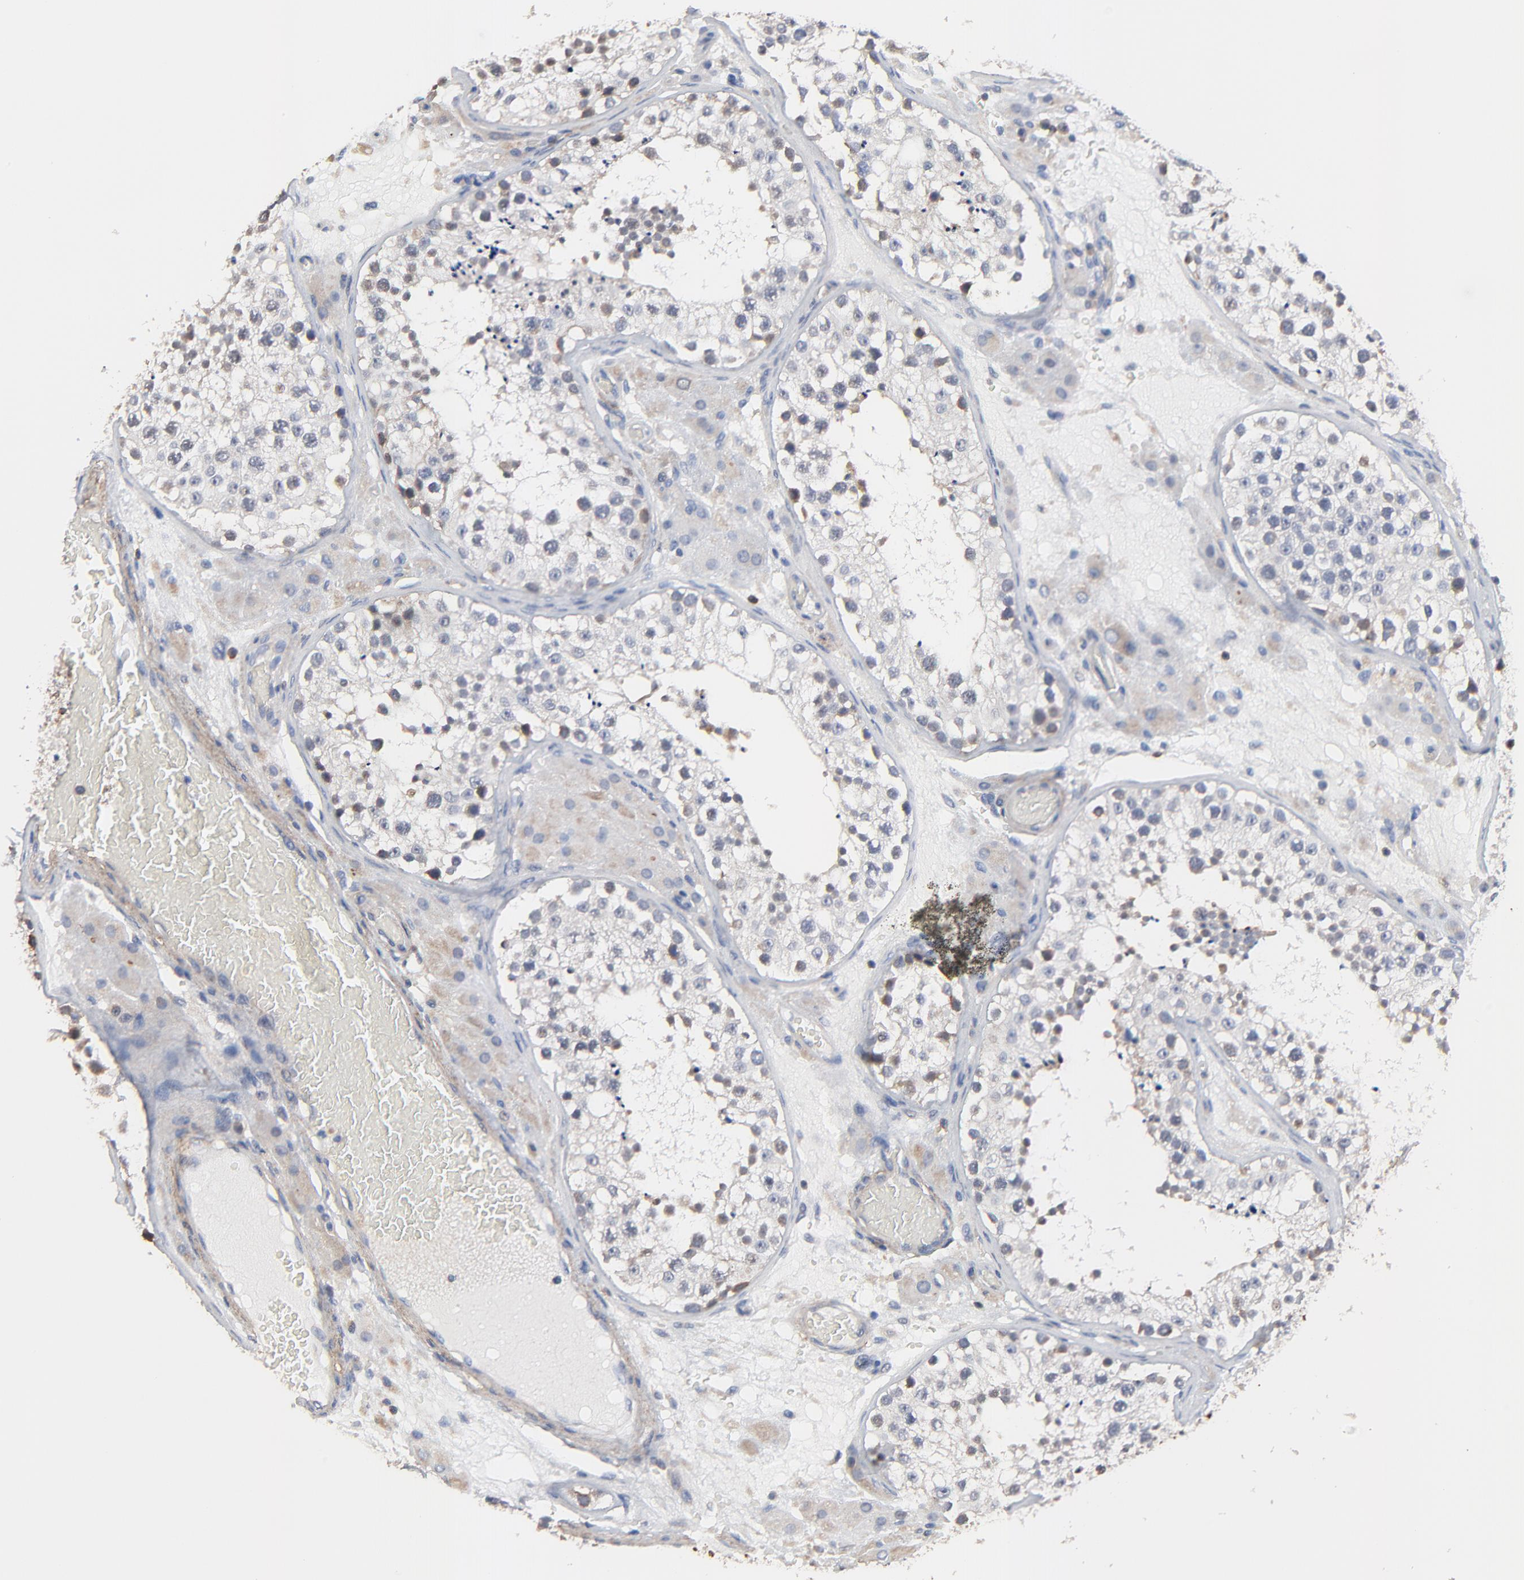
{"staining": {"intensity": "weak", "quantity": "<25%", "location": "cytoplasmic/membranous"}, "tissue": "testis", "cell_type": "Cells in seminiferous ducts", "image_type": "normal", "snomed": [{"axis": "morphology", "description": "Normal tissue, NOS"}, {"axis": "topography", "description": "Testis"}], "caption": "The micrograph reveals no significant staining in cells in seminiferous ducts of testis.", "gene": "SKAP1", "patient": {"sex": "male", "age": 26}}